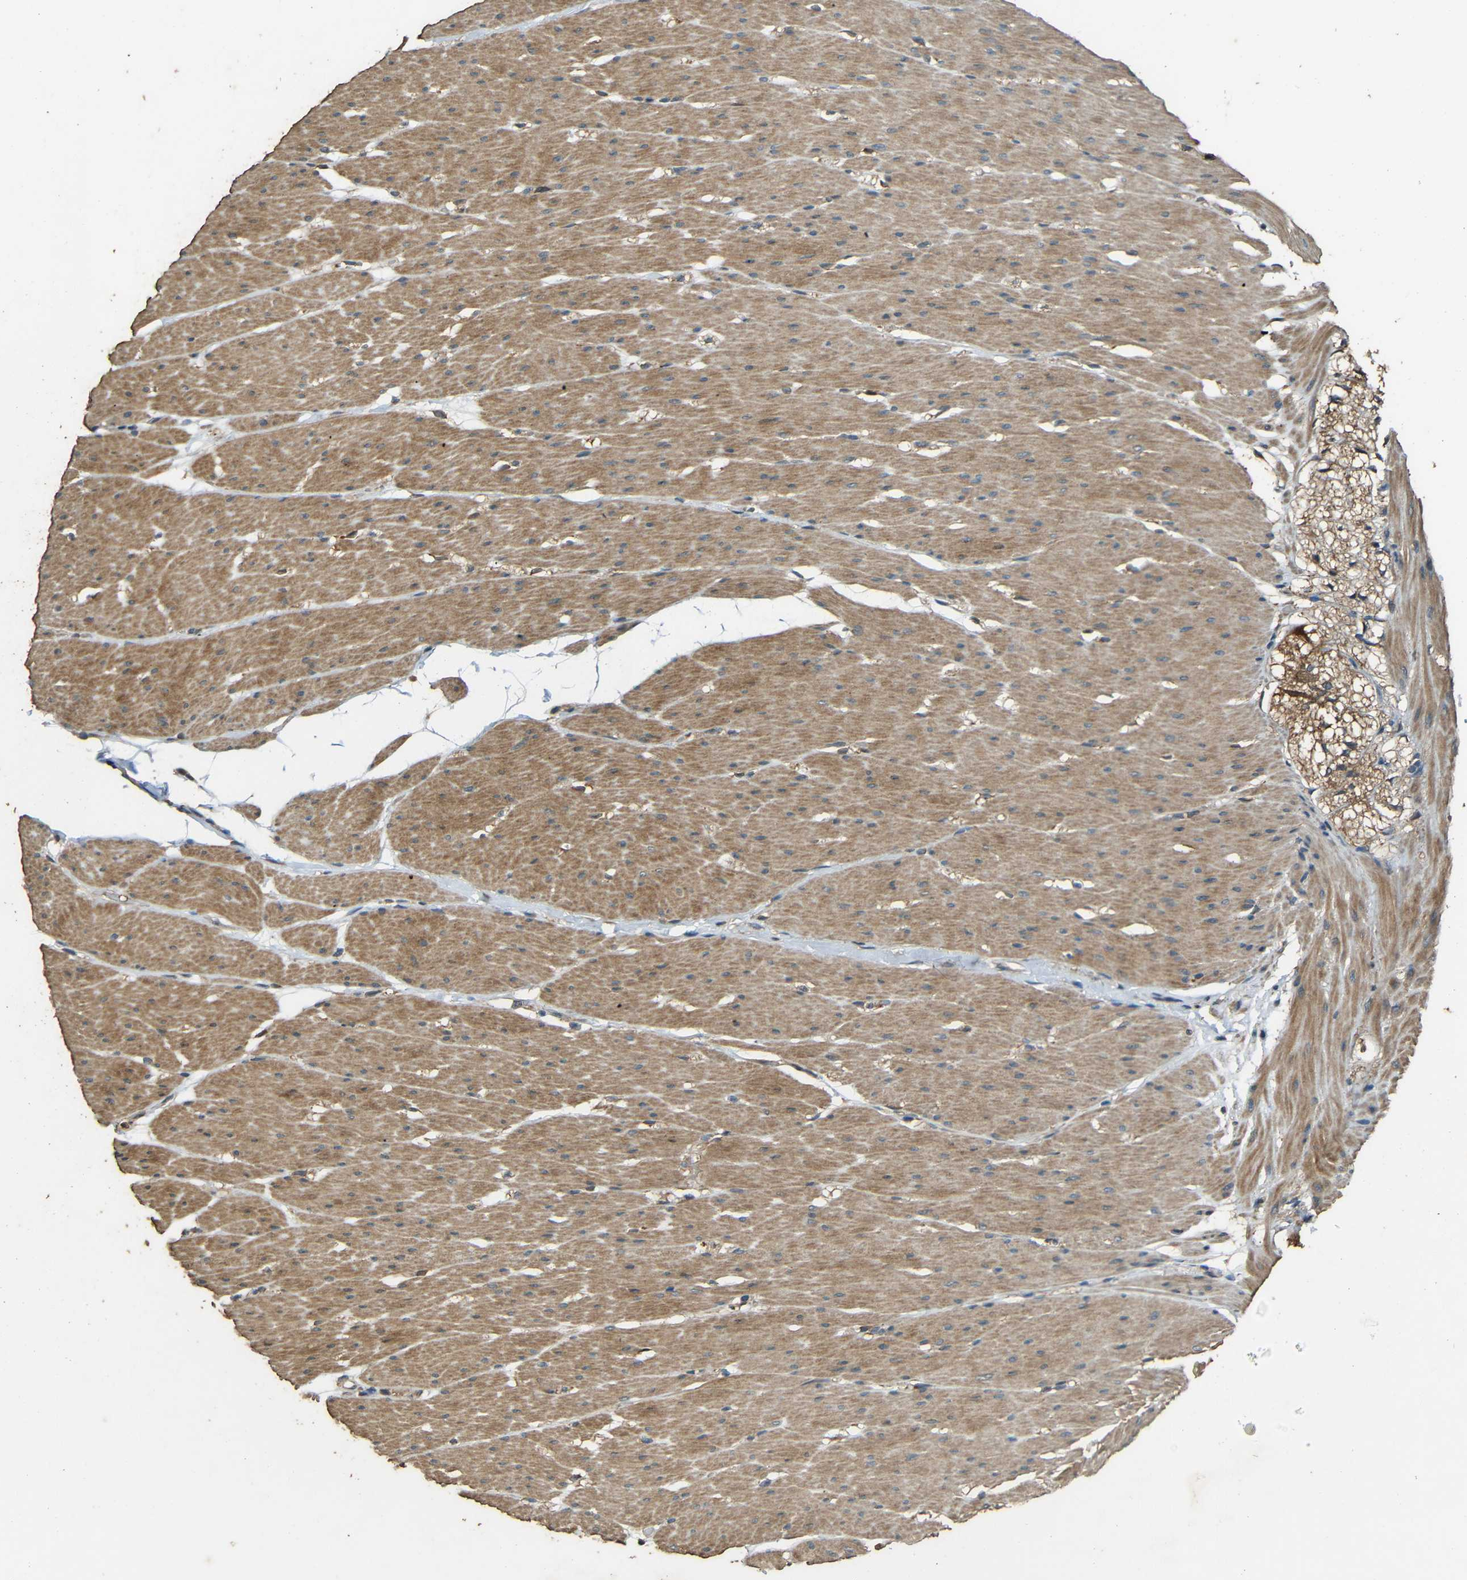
{"staining": {"intensity": "moderate", "quantity": ">75%", "location": "cytoplasmic/membranous"}, "tissue": "smooth muscle", "cell_type": "Smooth muscle cells", "image_type": "normal", "snomed": [{"axis": "morphology", "description": "Normal tissue, NOS"}, {"axis": "topography", "description": "Smooth muscle"}, {"axis": "topography", "description": "Colon"}], "caption": "Smooth muscle cells reveal moderate cytoplasmic/membranous staining in about >75% of cells in normal smooth muscle.", "gene": "PDE5A", "patient": {"sex": "male", "age": 67}}